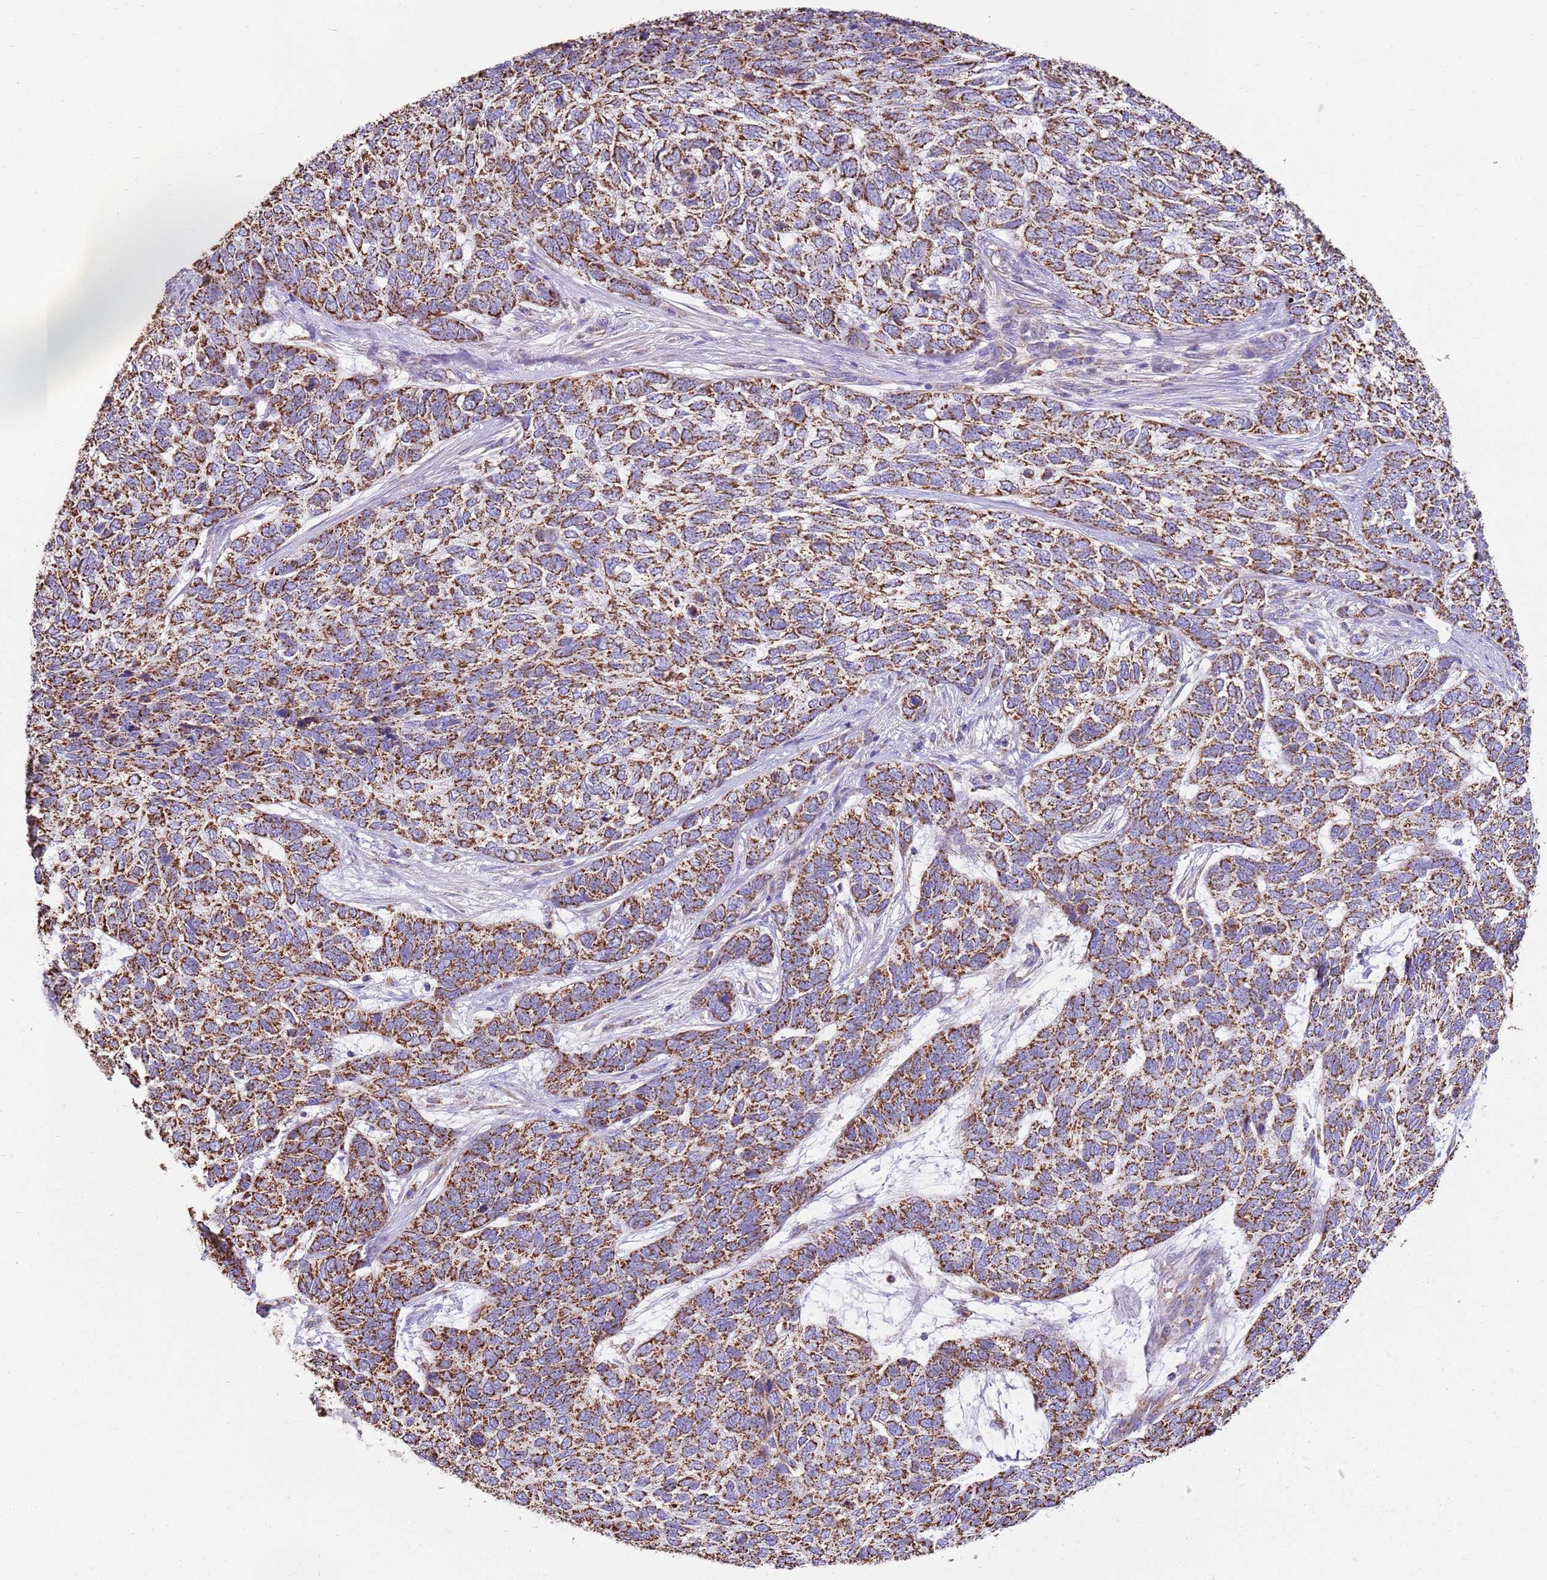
{"staining": {"intensity": "strong", "quantity": ">75%", "location": "cytoplasmic/membranous"}, "tissue": "skin cancer", "cell_type": "Tumor cells", "image_type": "cancer", "snomed": [{"axis": "morphology", "description": "Basal cell carcinoma"}, {"axis": "topography", "description": "Skin"}], "caption": "Immunohistochemistry of skin cancer (basal cell carcinoma) displays high levels of strong cytoplasmic/membranous positivity in about >75% of tumor cells.", "gene": "TTLL1", "patient": {"sex": "female", "age": 65}}